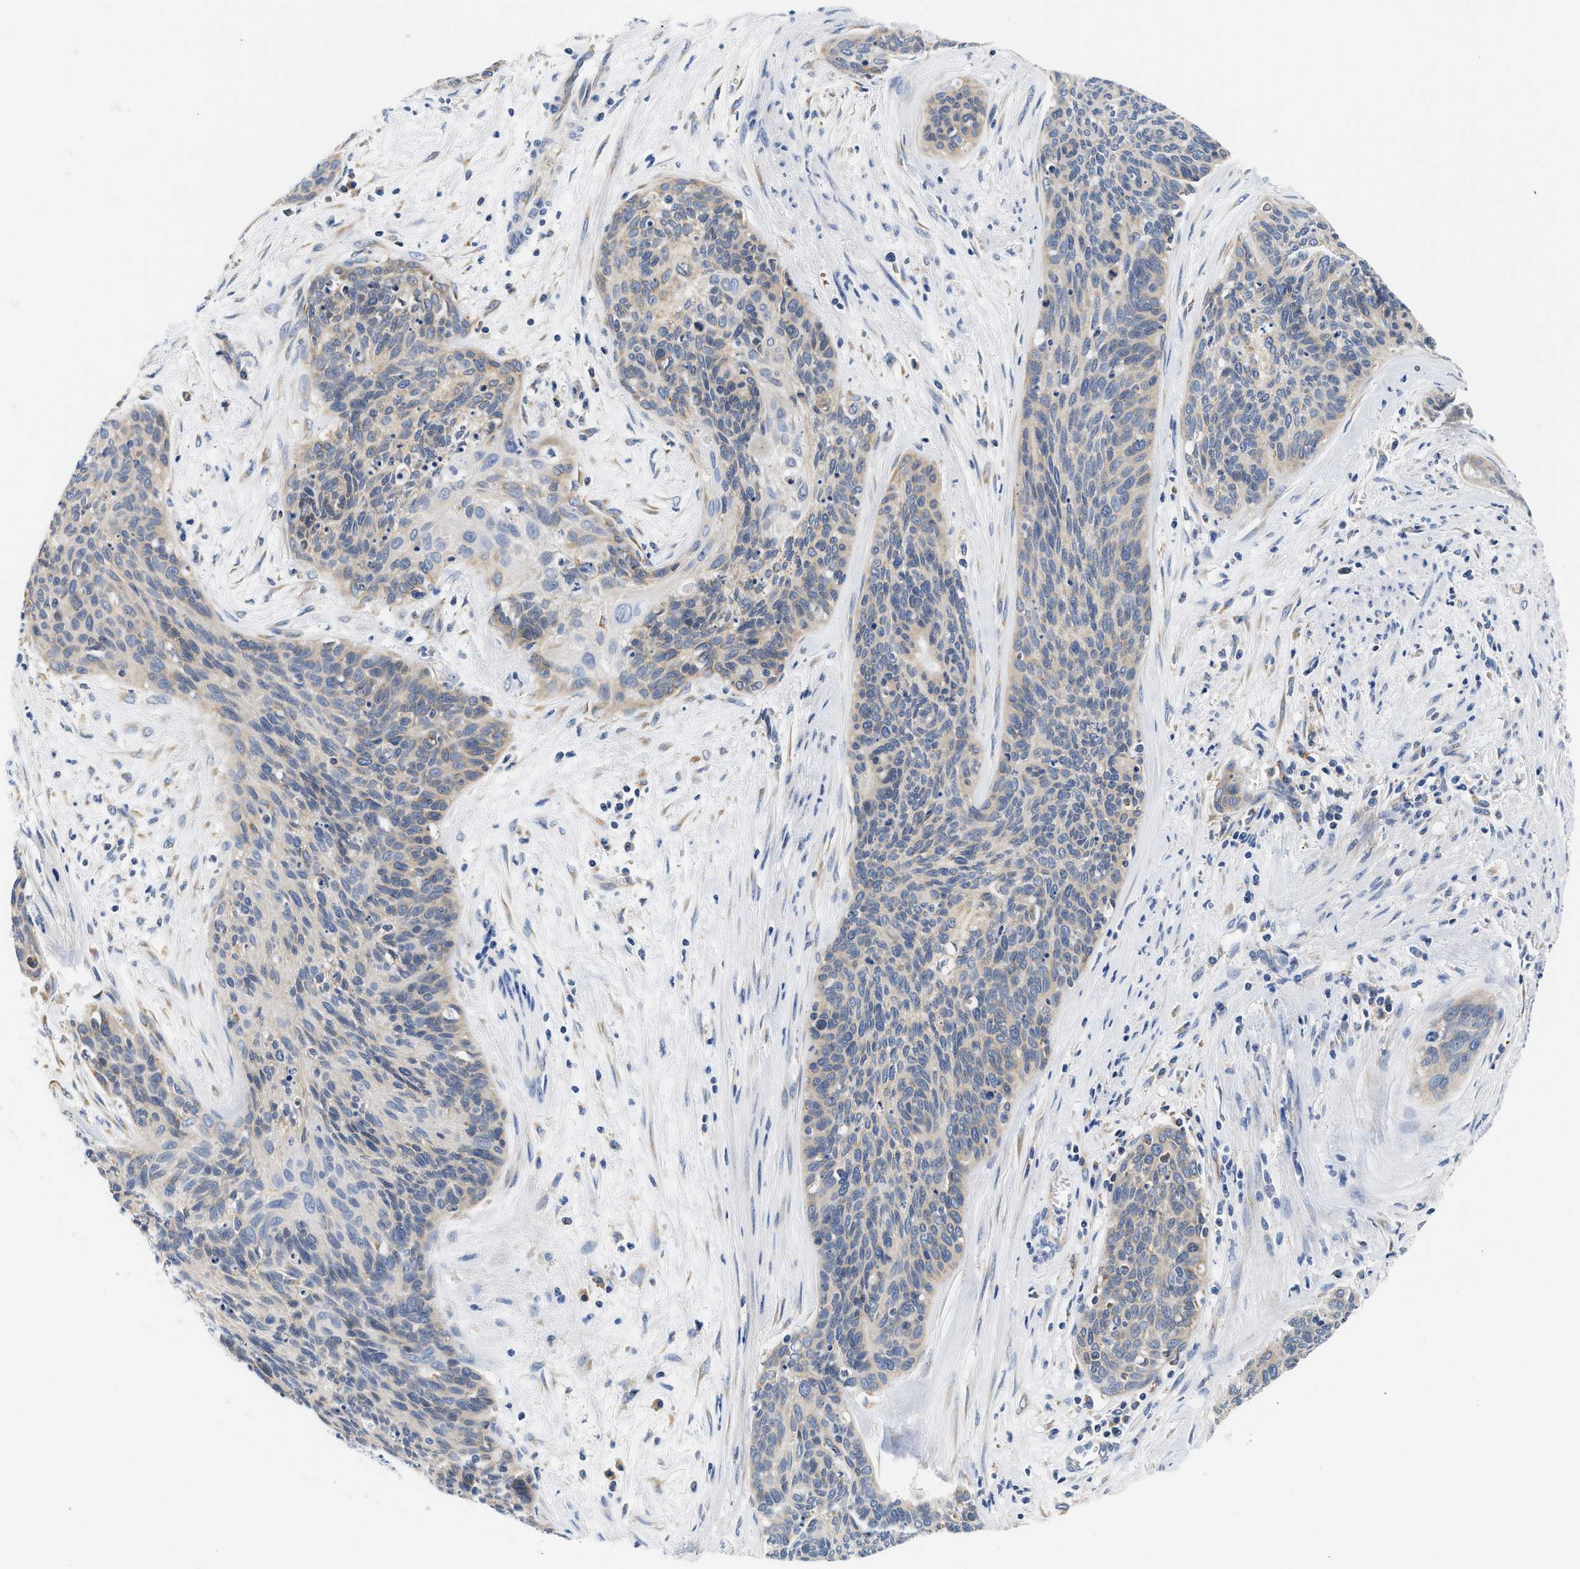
{"staining": {"intensity": "weak", "quantity": "<25%", "location": "cytoplasmic/membranous"}, "tissue": "cervical cancer", "cell_type": "Tumor cells", "image_type": "cancer", "snomed": [{"axis": "morphology", "description": "Squamous cell carcinoma, NOS"}, {"axis": "topography", "description": "Cervix"}], "caption": "Human squamous cell carcinoma (cervical) stained for a protein using IHC reveals no staining in tumor cells.", "gene": "HDHD3", "patient": {"sex": "female", "age": 55}}